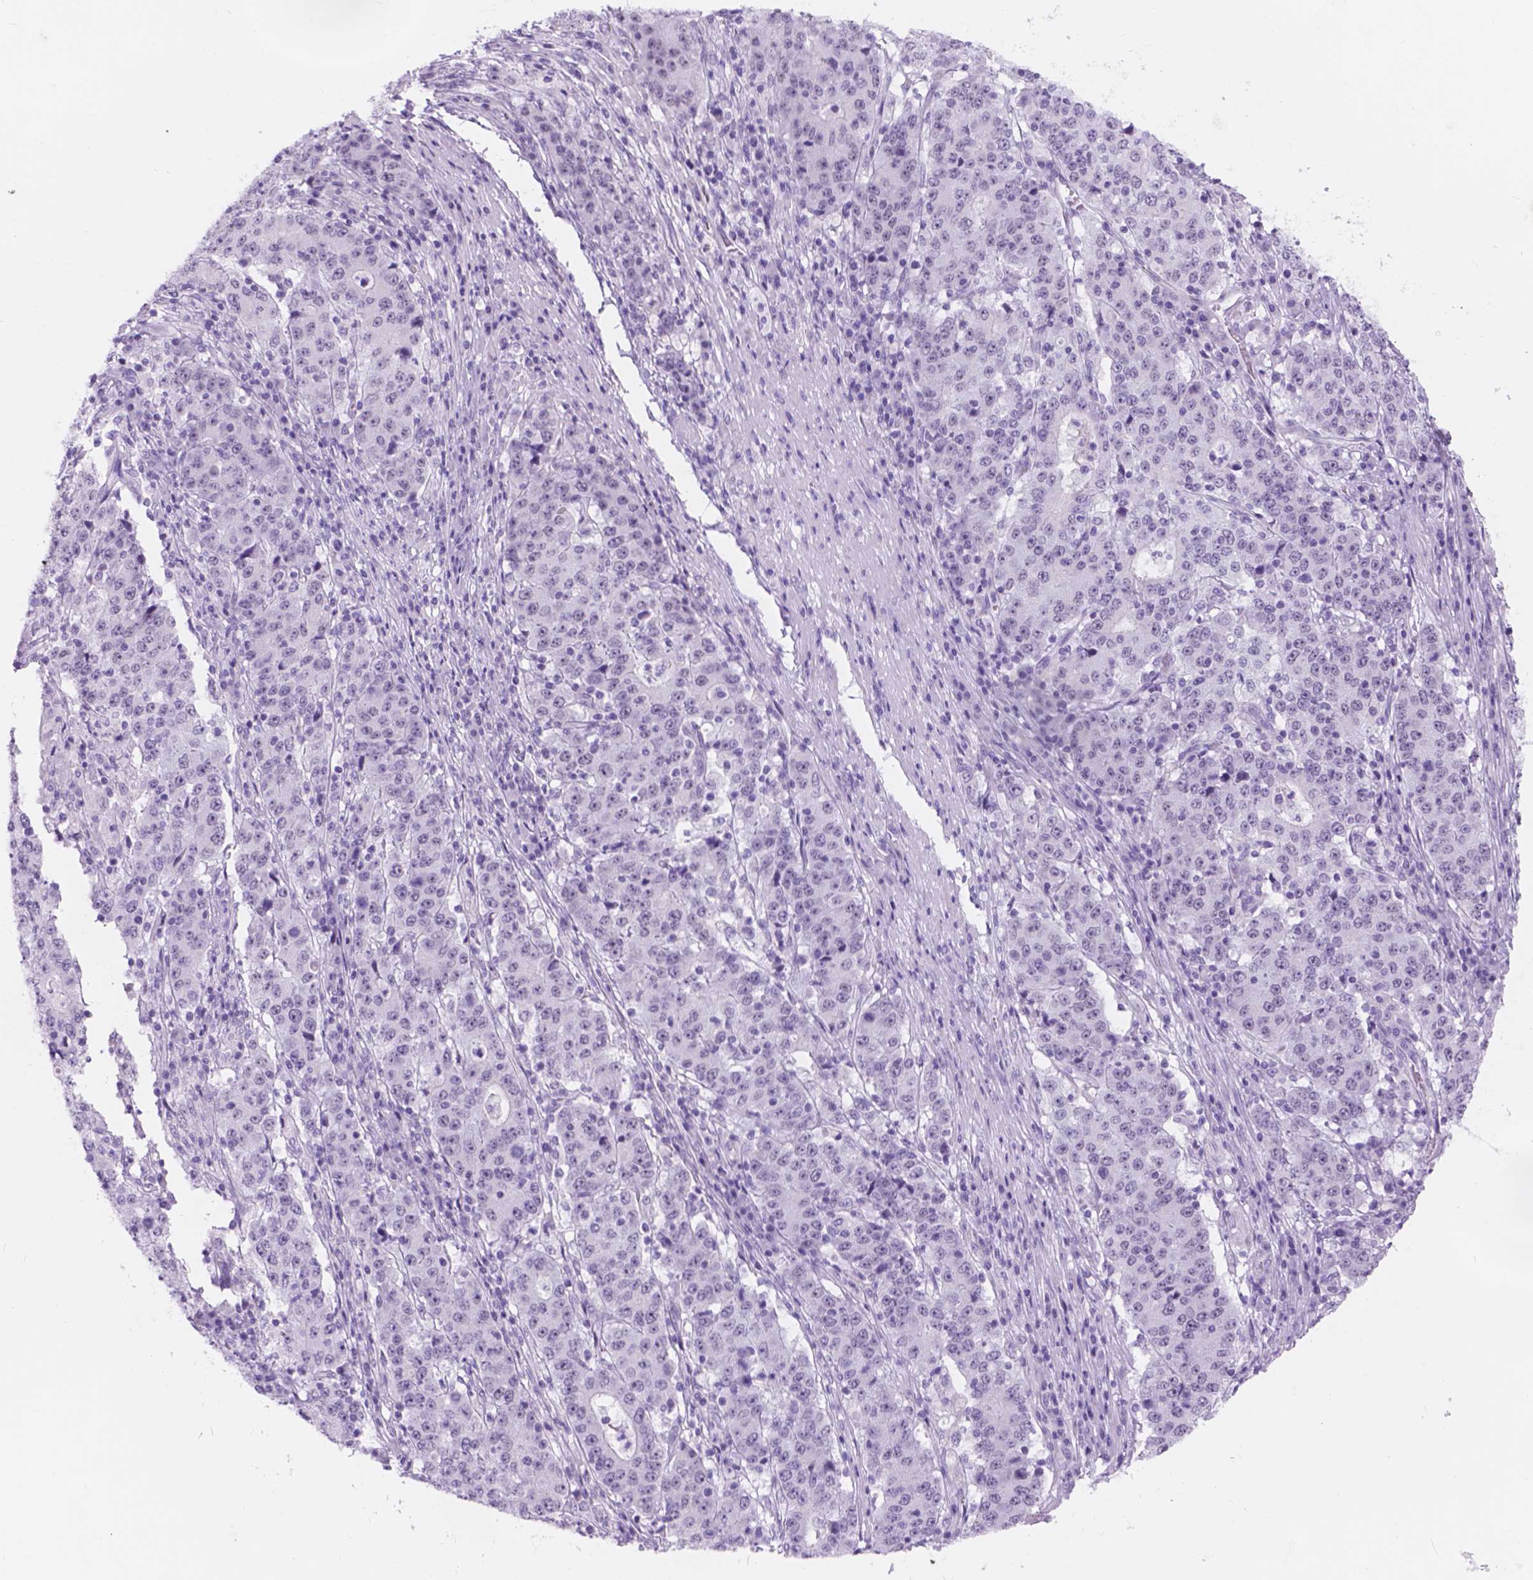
{"staining": {"intensity": "negative", "quantity": "none", "location": "none"}, "tissue": "stomach cancer", "cell_type": "Tumor cells", "image_type": "cancer", "snomed": [{"axis": "morphology", "description": "Adenocarcinoma, NOS"}, {"axis": "topography", "description": "Stomach"}], "caption": "Immunohistochemistry image of human stomach cancer stained for a protein (brown), which reveals no staining in tumor cells.", "gene": "DCC", "patient": {"sex": "male", "age": 59}}